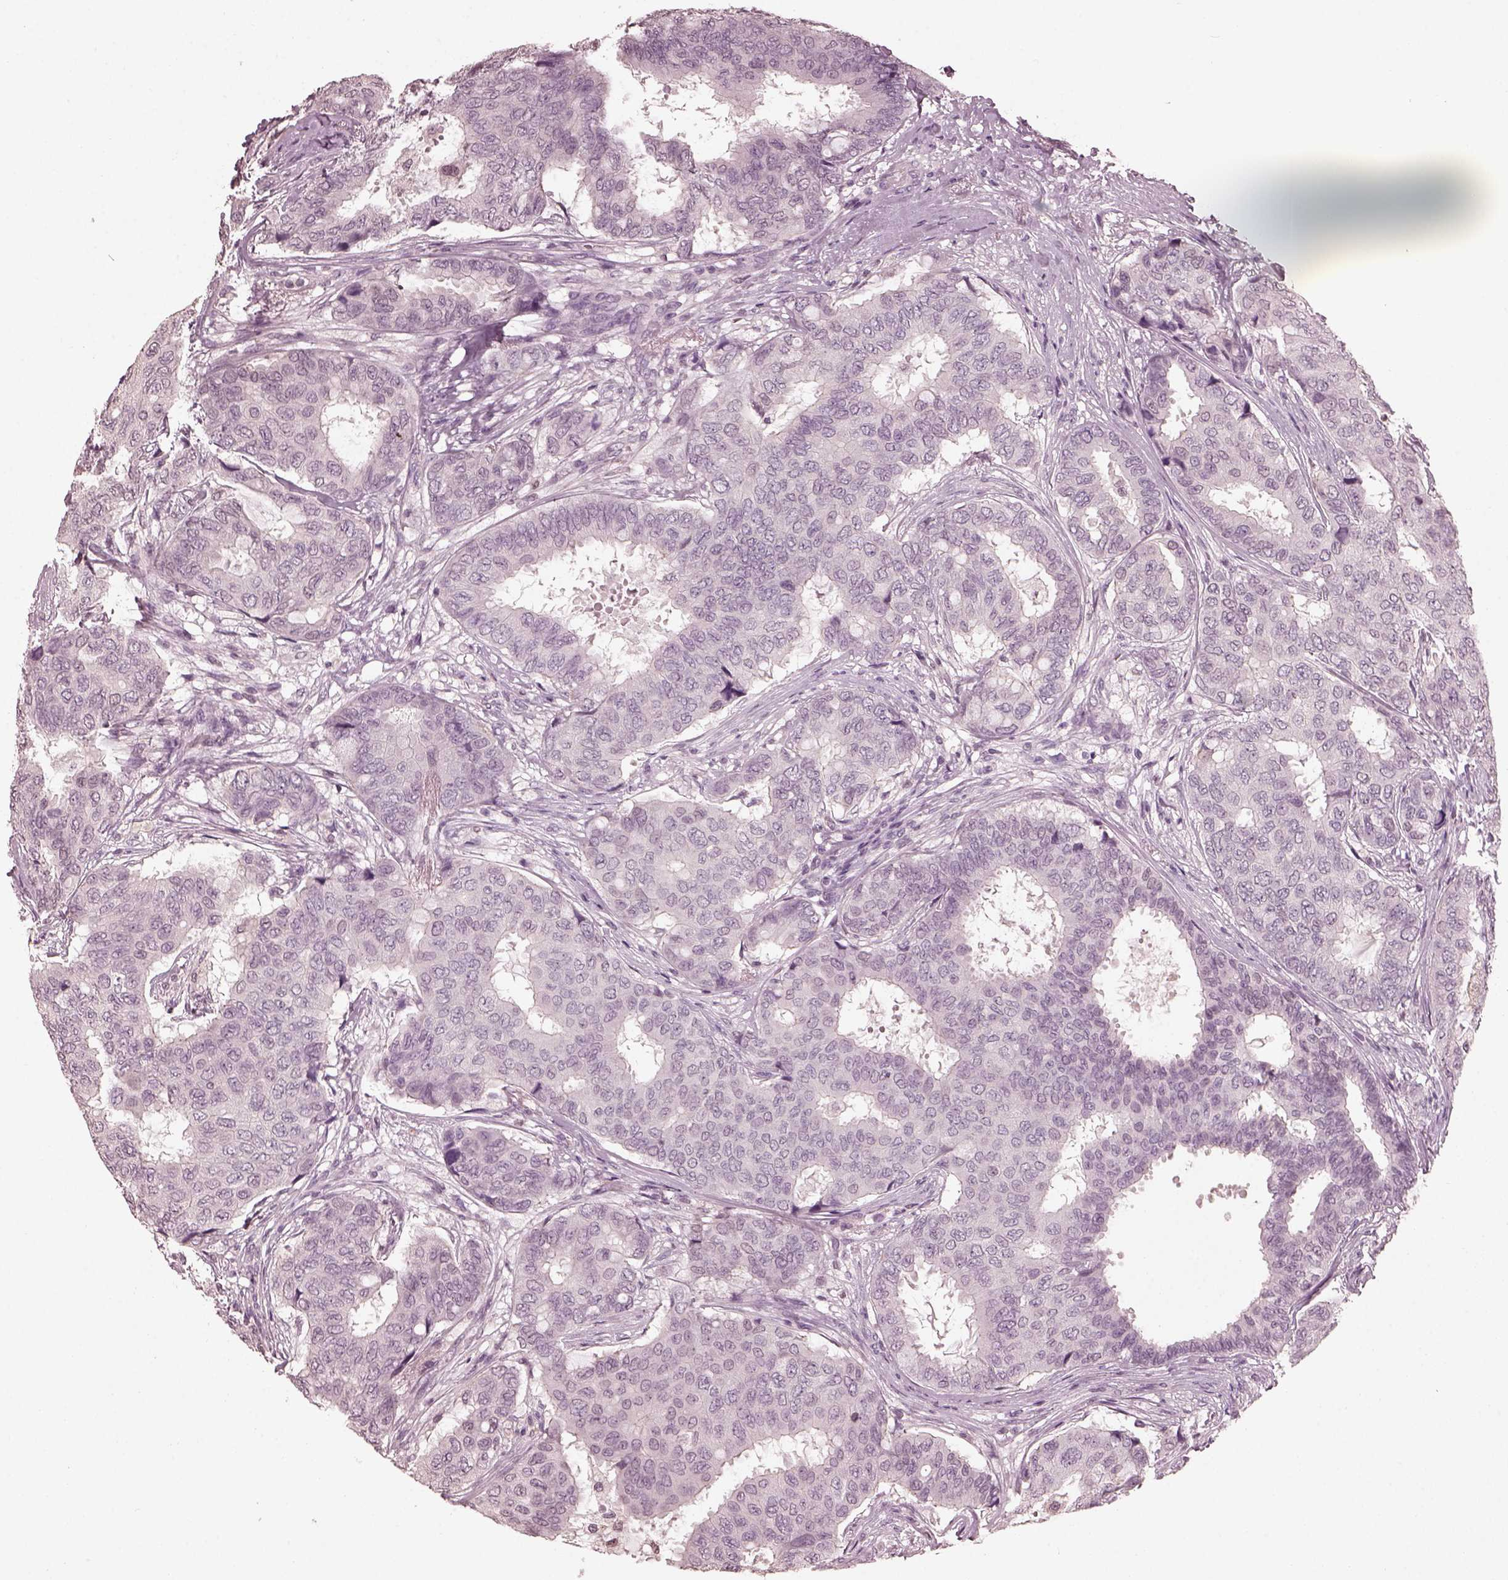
{"staining": {"intensity": "negative", "quantity": "none", "location": "none"}, "tissue": "breast cancer", "cell_type": "Tumor cells", "image_type": "cancer", "snomed": [{"axis": "morphology", "description": "Duct carcinoma"}, {"axis": "topography", "description": "Breast"}], "caption": "Infiltrating ductal carcinoma (breast) was stained to show a protein in brown. There is no significant positivity in tumor cells. (Stains: DAB IHC with hematoxylin counter stain, Microscopy: brightfield microscopy at high magnification).", "gene": "TSKS", "patient": {"sex": "female", "age": 75}}